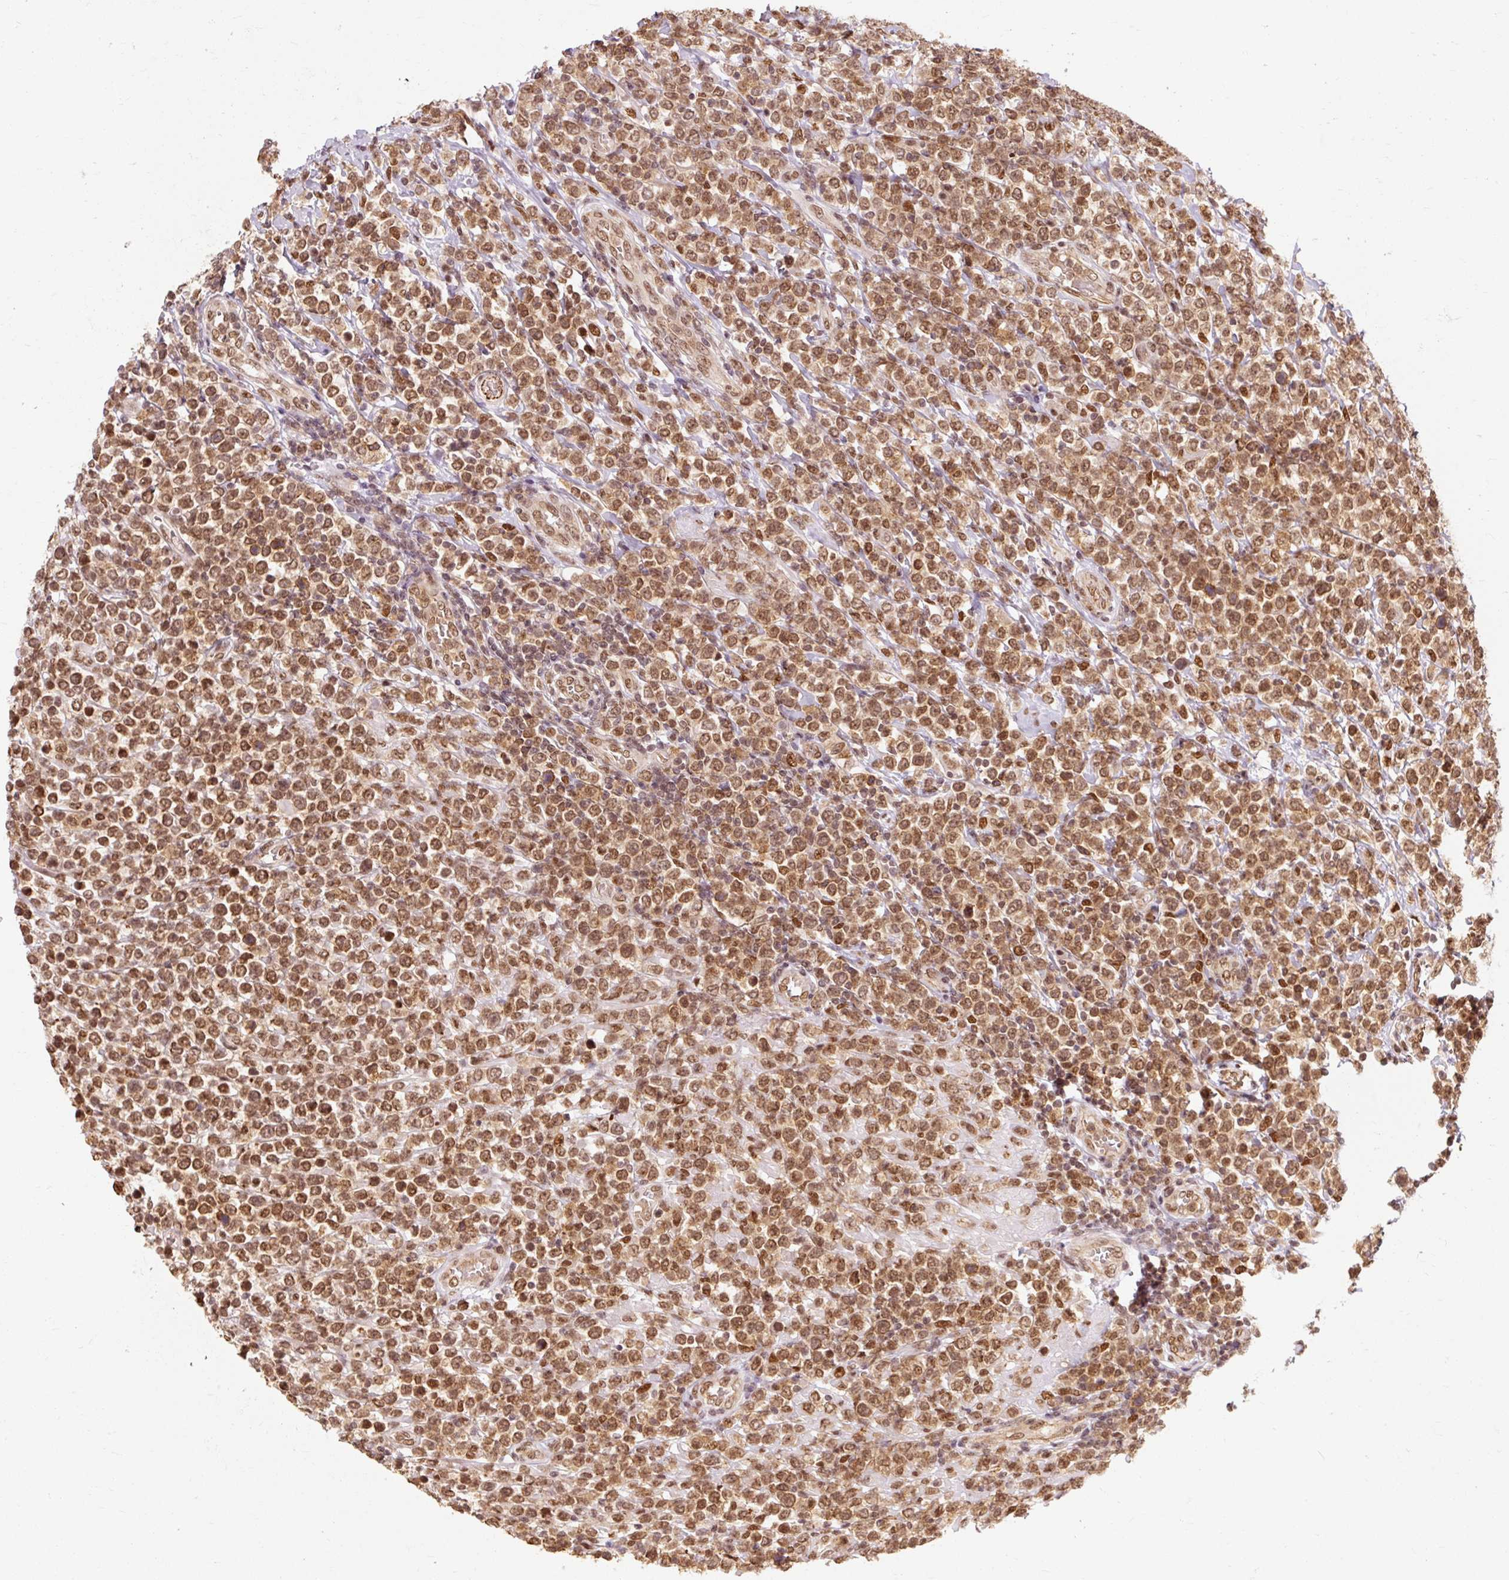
{"staining": {"intensity": "moderate", "quantity": ">75%", "location": "nuclear"}, "tissue": "lymphoma", "cell_type": "Tumor cells", "image_type": "cancer", "snomed": [{"axis": "morphology", "description": "Malignant lymphoma, non-Hodgkin's type, High grade"}, {"axis": "topography", "description": "Soft tissue"}], "caption": "About >75% of tumor cells in human high-grade malignant lymphoma, non-Hodgkin's type reveal moderate nuclear protein positivity as visualized by brown immunohistochemical staining.", "gene": "CSTF1", "patient": {"sex": "female", "age": 56}}